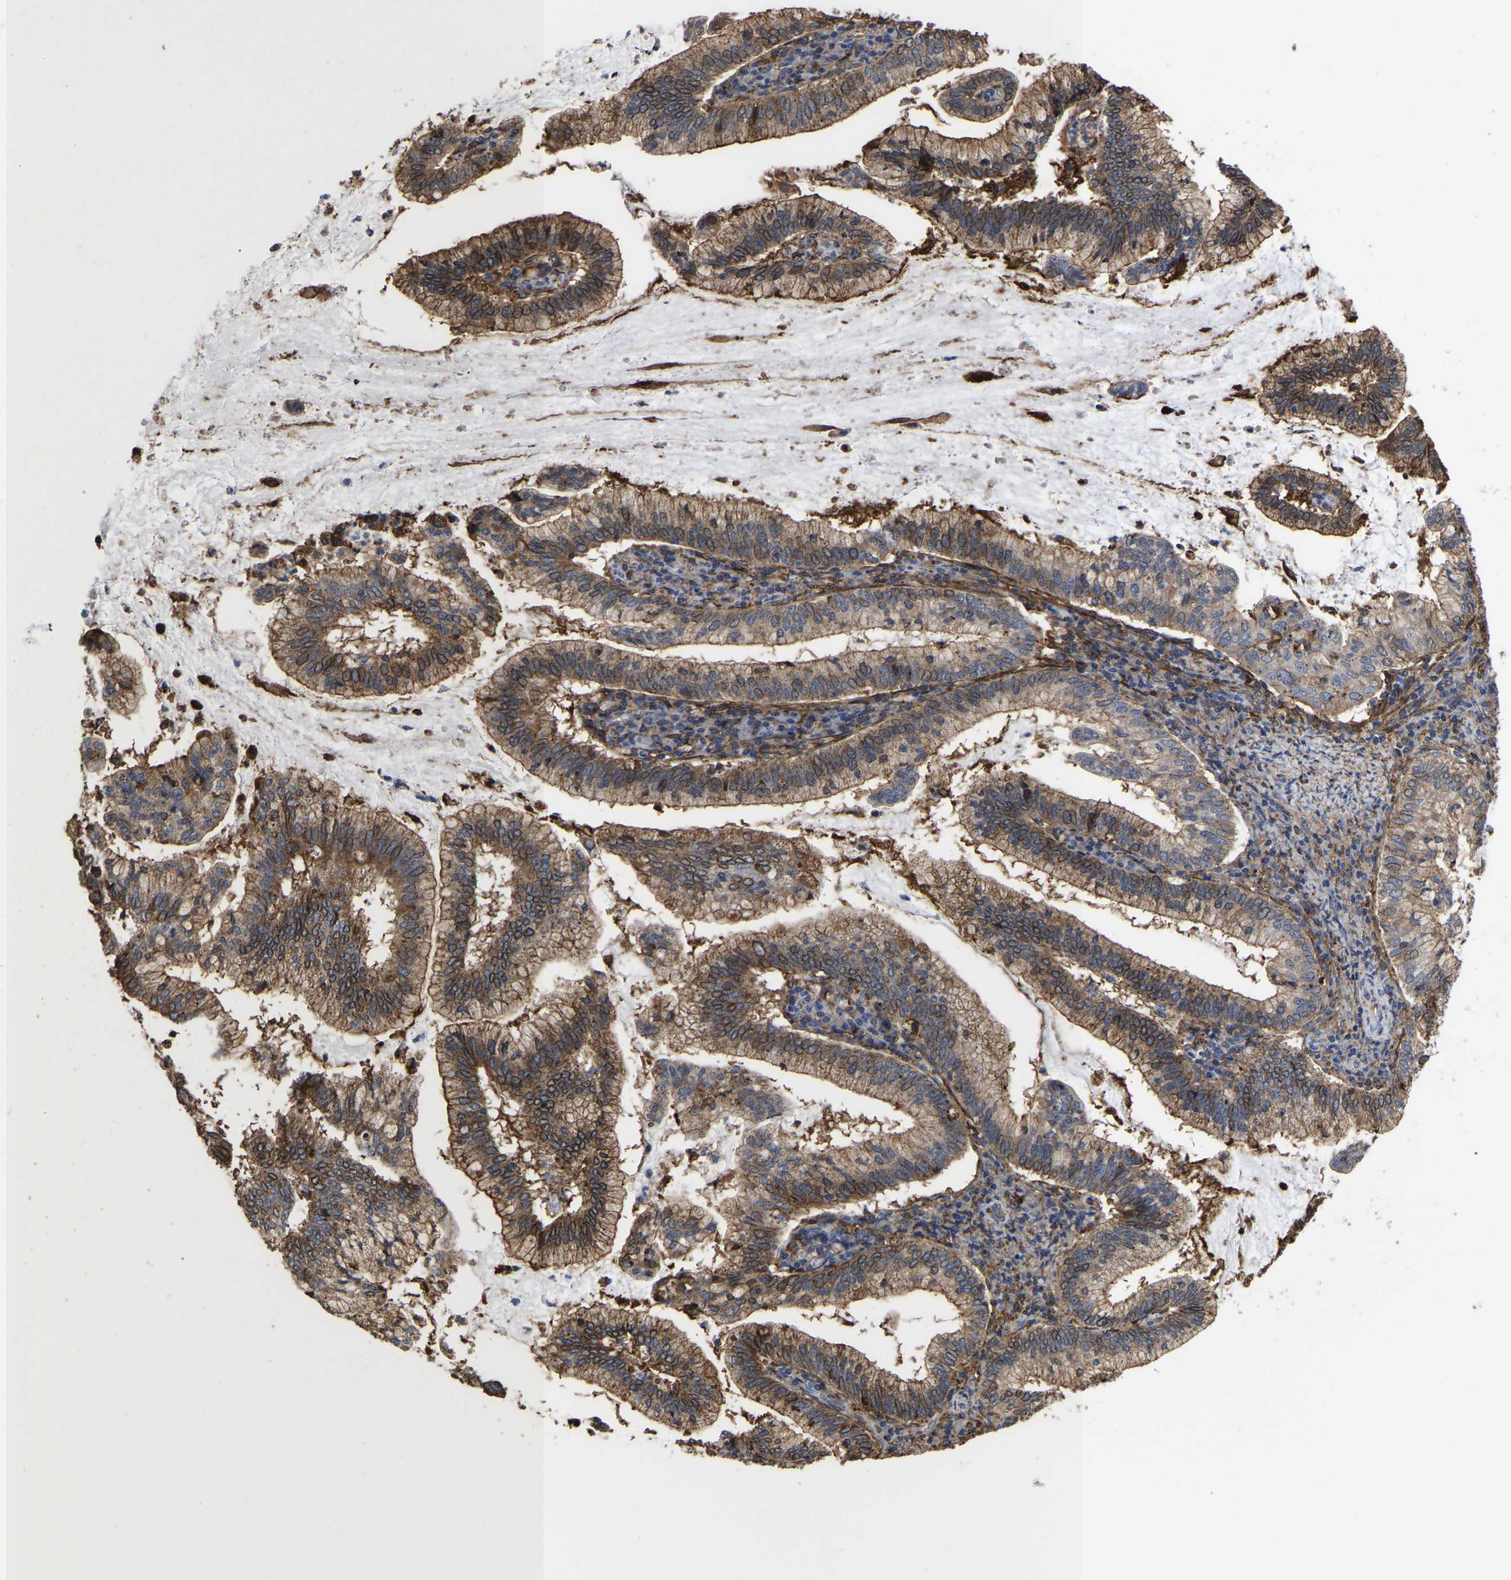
{"staining": {"intensity": "strong", "quantity": "25%-75%", "location": "cytoplasmic/membranous,nuclear"}, "tissue": "cervical cancer", "cell_type": "Tumor cells", "image_type": "cancer", "snomed": [{"axis": "morphology", "description": "Adenocarcinoma, NOS"}, {"axis": "topography", "description": "Cervix"}], "caption": "The immunohistochemical stain shows strong cytoplasmic/membranous and nuclear staining in tumor cells of cervical adenocarcinoma tissue. (IHC, brightfield microscopy, high magnification).", "gene": "LIF", "patient": {"sex": "female", "age": 36}}